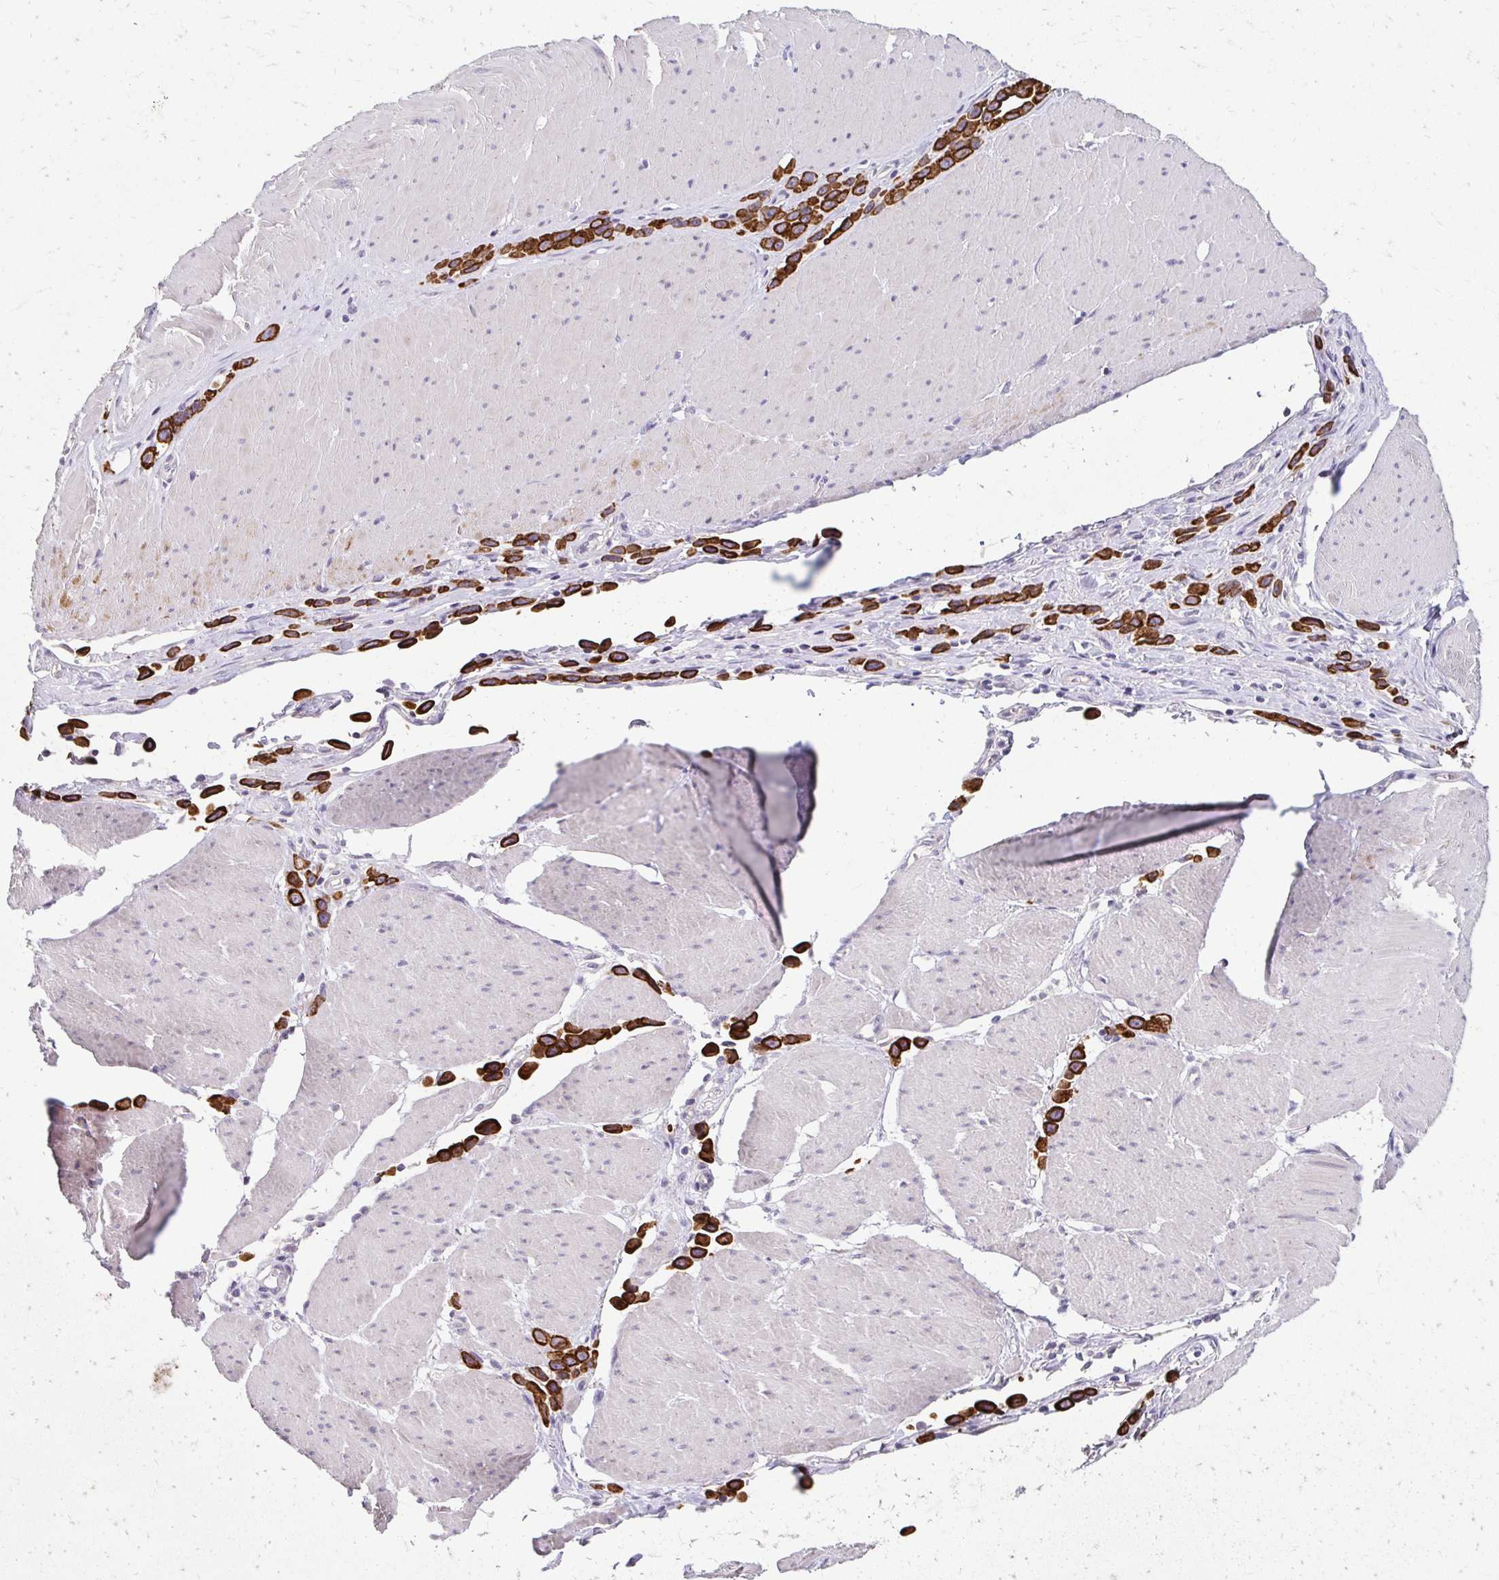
{"staining": {"intensity": "strong", "quantity": ">75%", "location": "cytoplasmic/membranous"}, "tissue": "stomach cancer", "cell_type": "Tumor cells", "image_type": "cancer", "snomed": [{"axis": "morphology", "description": "Adenocarcinoma, NOS"}, {"axis": "topography", "description": "Stomach"}], "caption": "This photomicrograph reveals stomach adenocarcinoma stained with immunohistochemistry (IHC) to label a protein in brown. The cytoplasmic/membranous of tumor cells show strong positivity for the protein. Nuclei are counter-stained blue.", "gene": "C1QTNF2", "patient": {"sex": "male", "age": 47}}